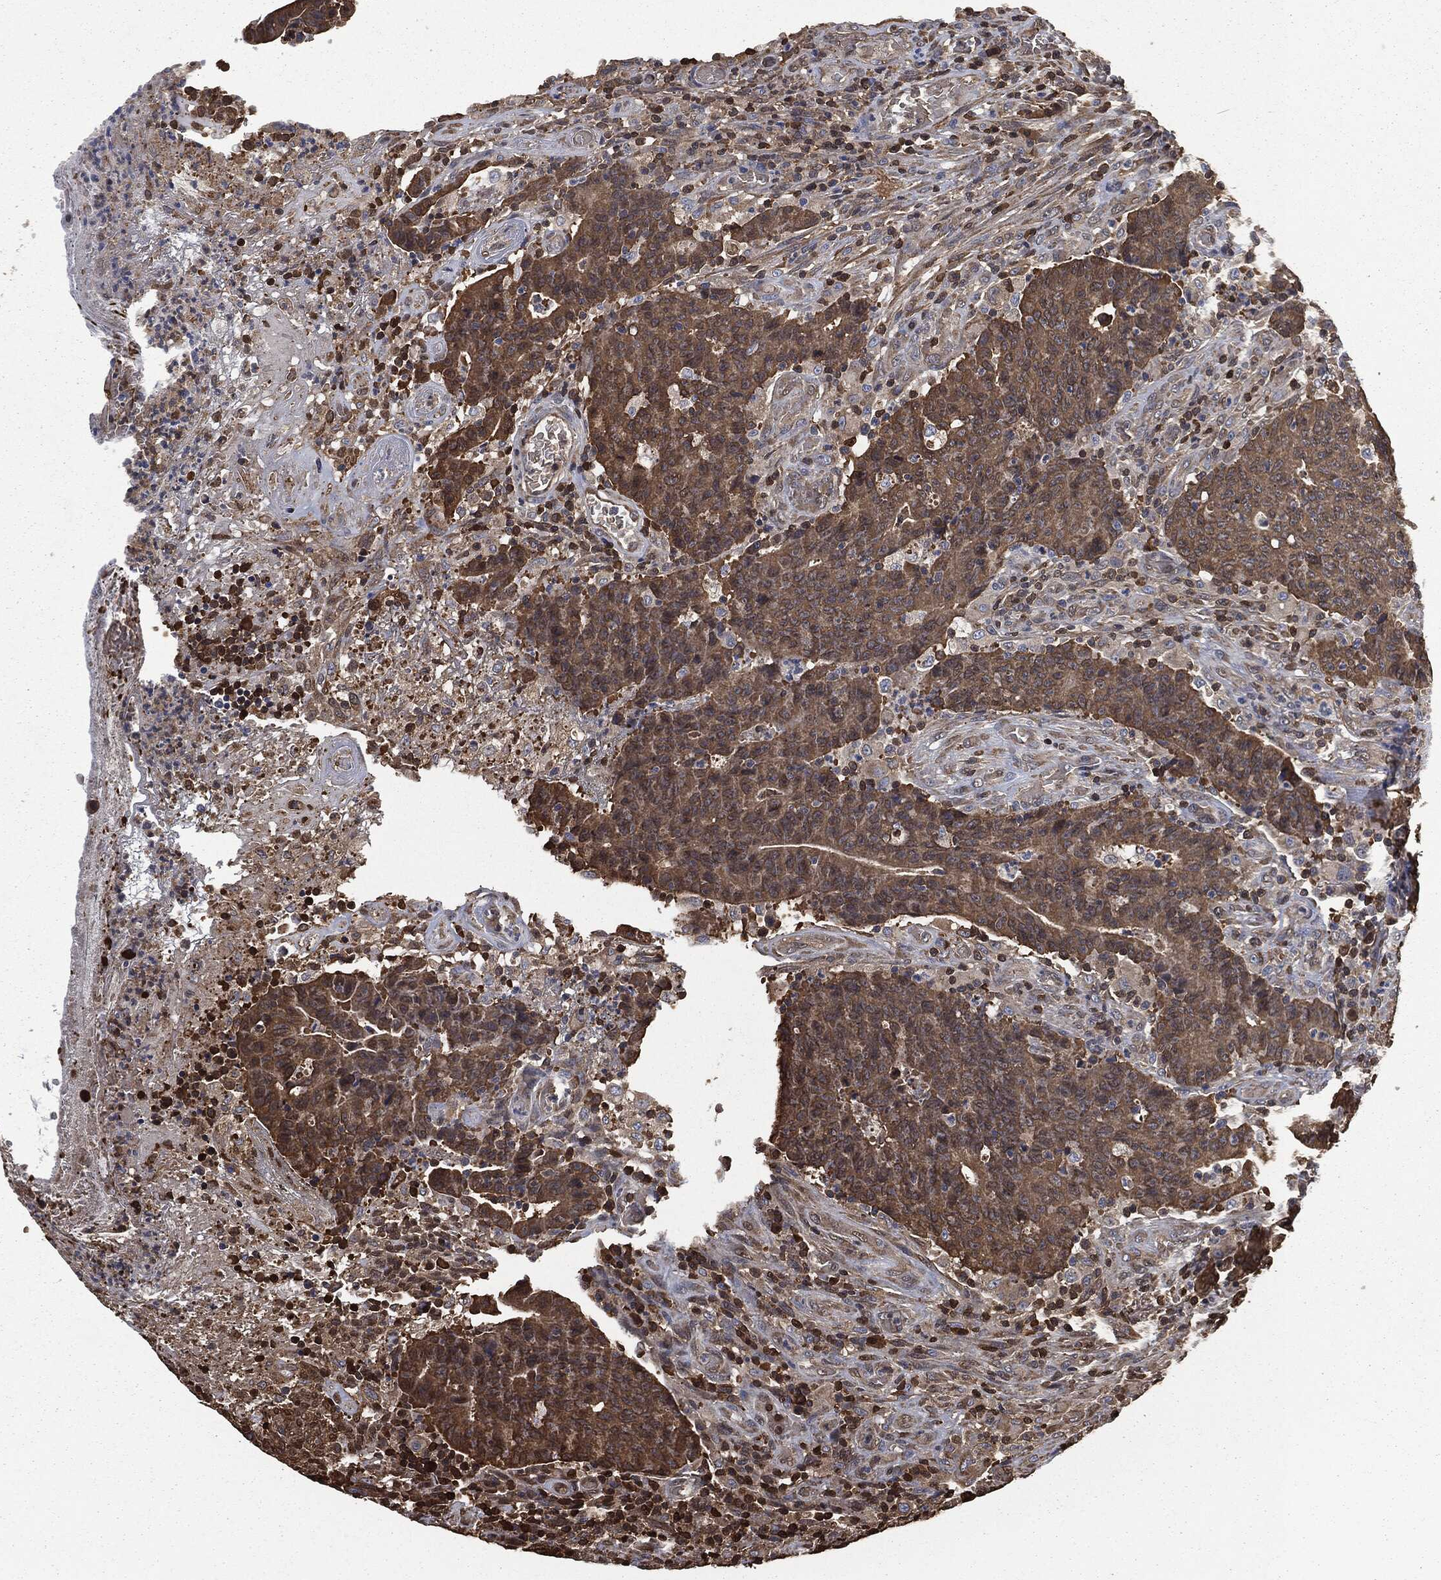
{"staining": {"intensity": "moderate", "quantity": ">75%", "location": "cytoplasmic/membranous"}, "tissue": "colorectal cancer", "cell_type": "Tumor cells", "image_type": "cancer", "snomed": [{"axis": "morphology", "description": "Adenocarcinoma, NOS"}, {"axis": "topography", "description": "Colon"}], "caption": "Protein expression analysis of human colorectal cancer reveals moderate cytoplasmic/membranous positivity in approximately >75% of tumor cells.", "gene": "PRDX4", "patient": {"sex": "female", "age": 75}}